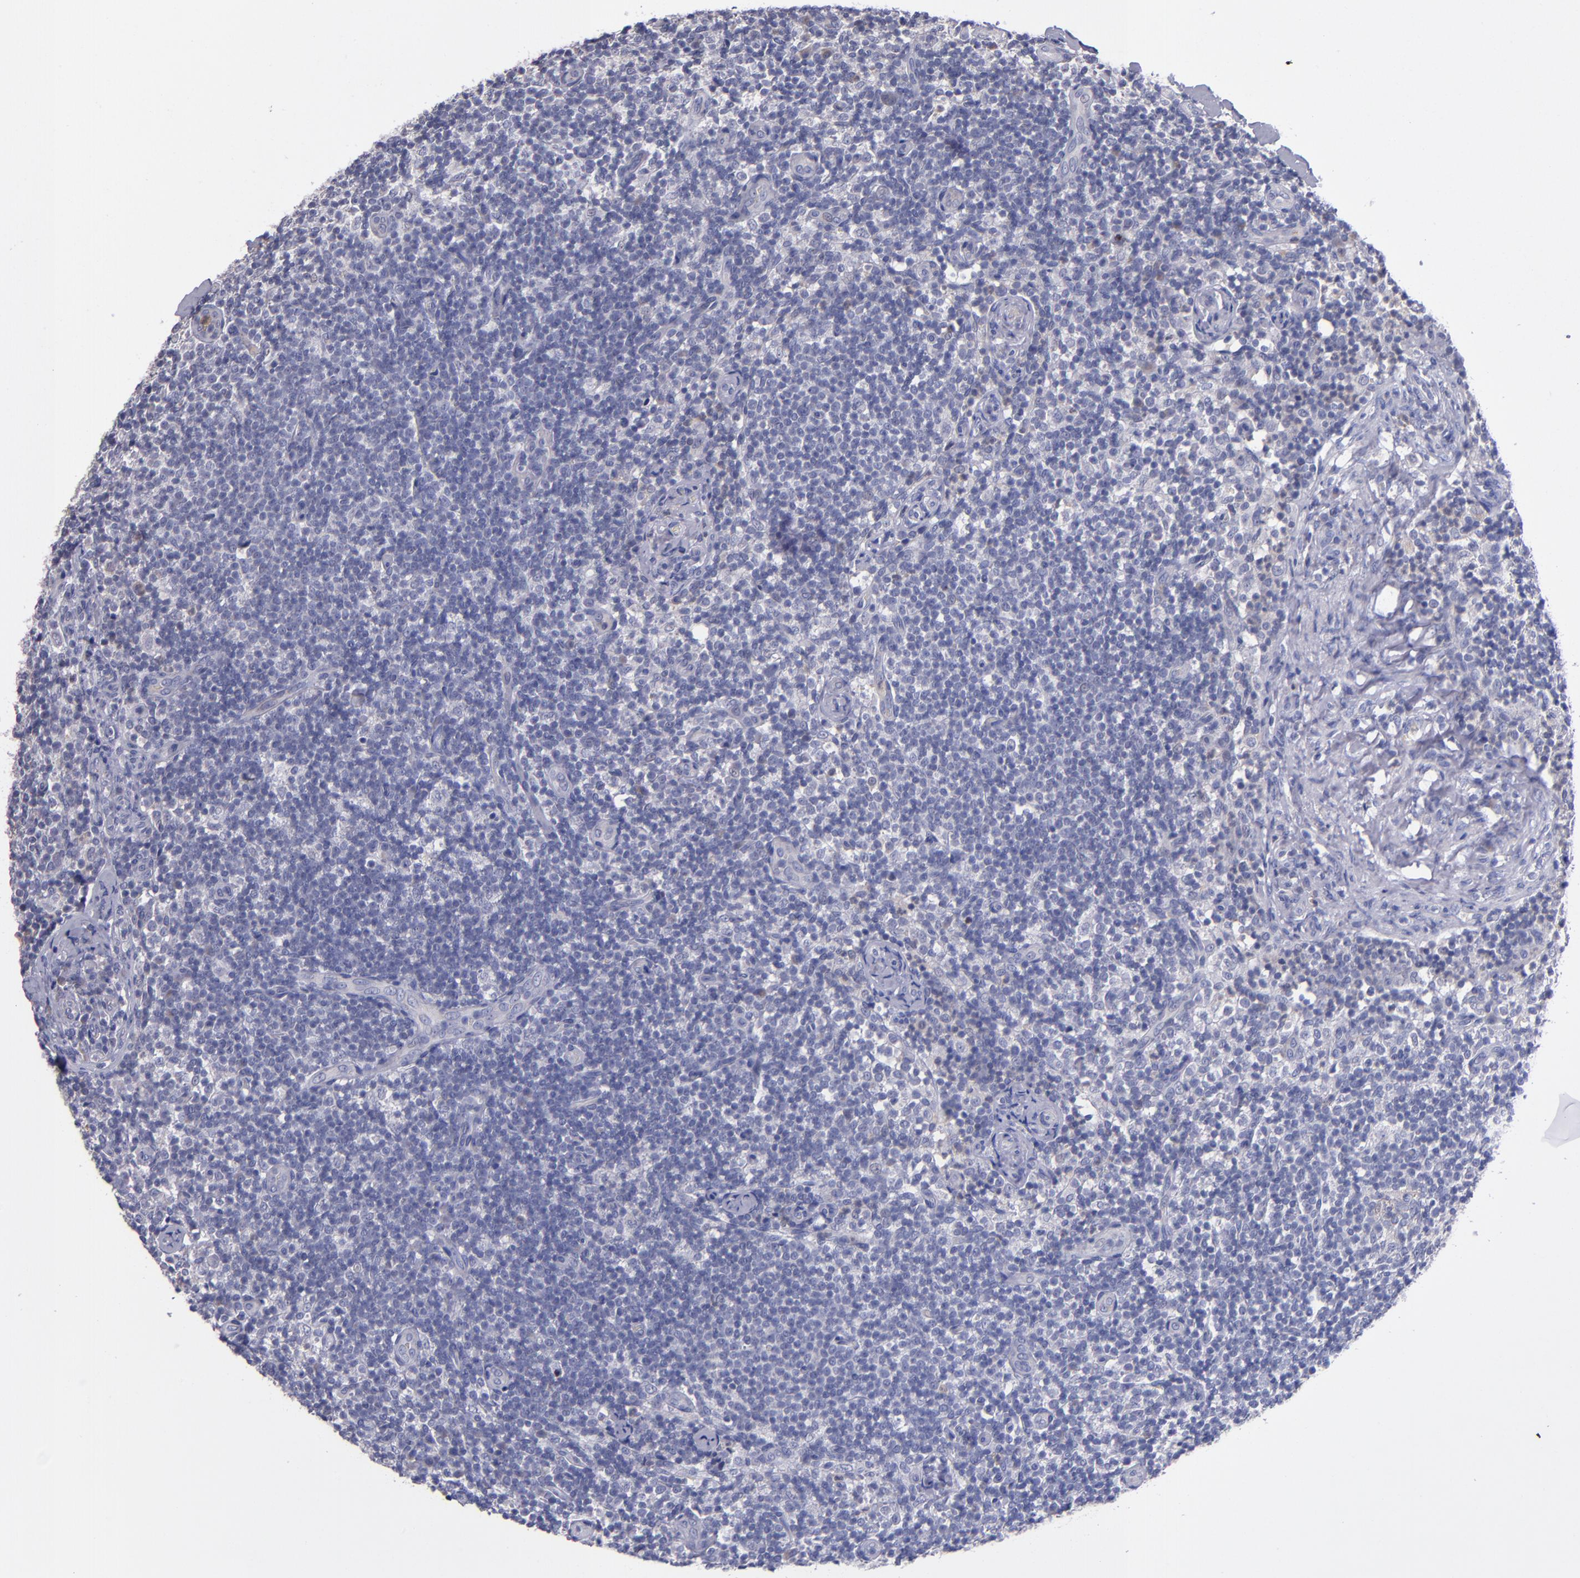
{"staining": {"intensity": "negative", "quantity": "none", "location": "none"}, "tissue": "lymph node", "cell_type": "Non-germinal center cells", "image_type": "normal", "snomed": [{"axis": "morphology", "description": "Normal tissue, NOS"}, {"axis": "morphology", "description": "Inflammation, NOS"}, {"axis": "topography", "description": "Lymph node"}], "caption": "IHC micrograph of unremarkable human lymph node stained for a protein (brown), which exhibits no positivity in non-germinal center cells.", "gene": "RAB41", "patient": {"sex": "male", "age": 46}}